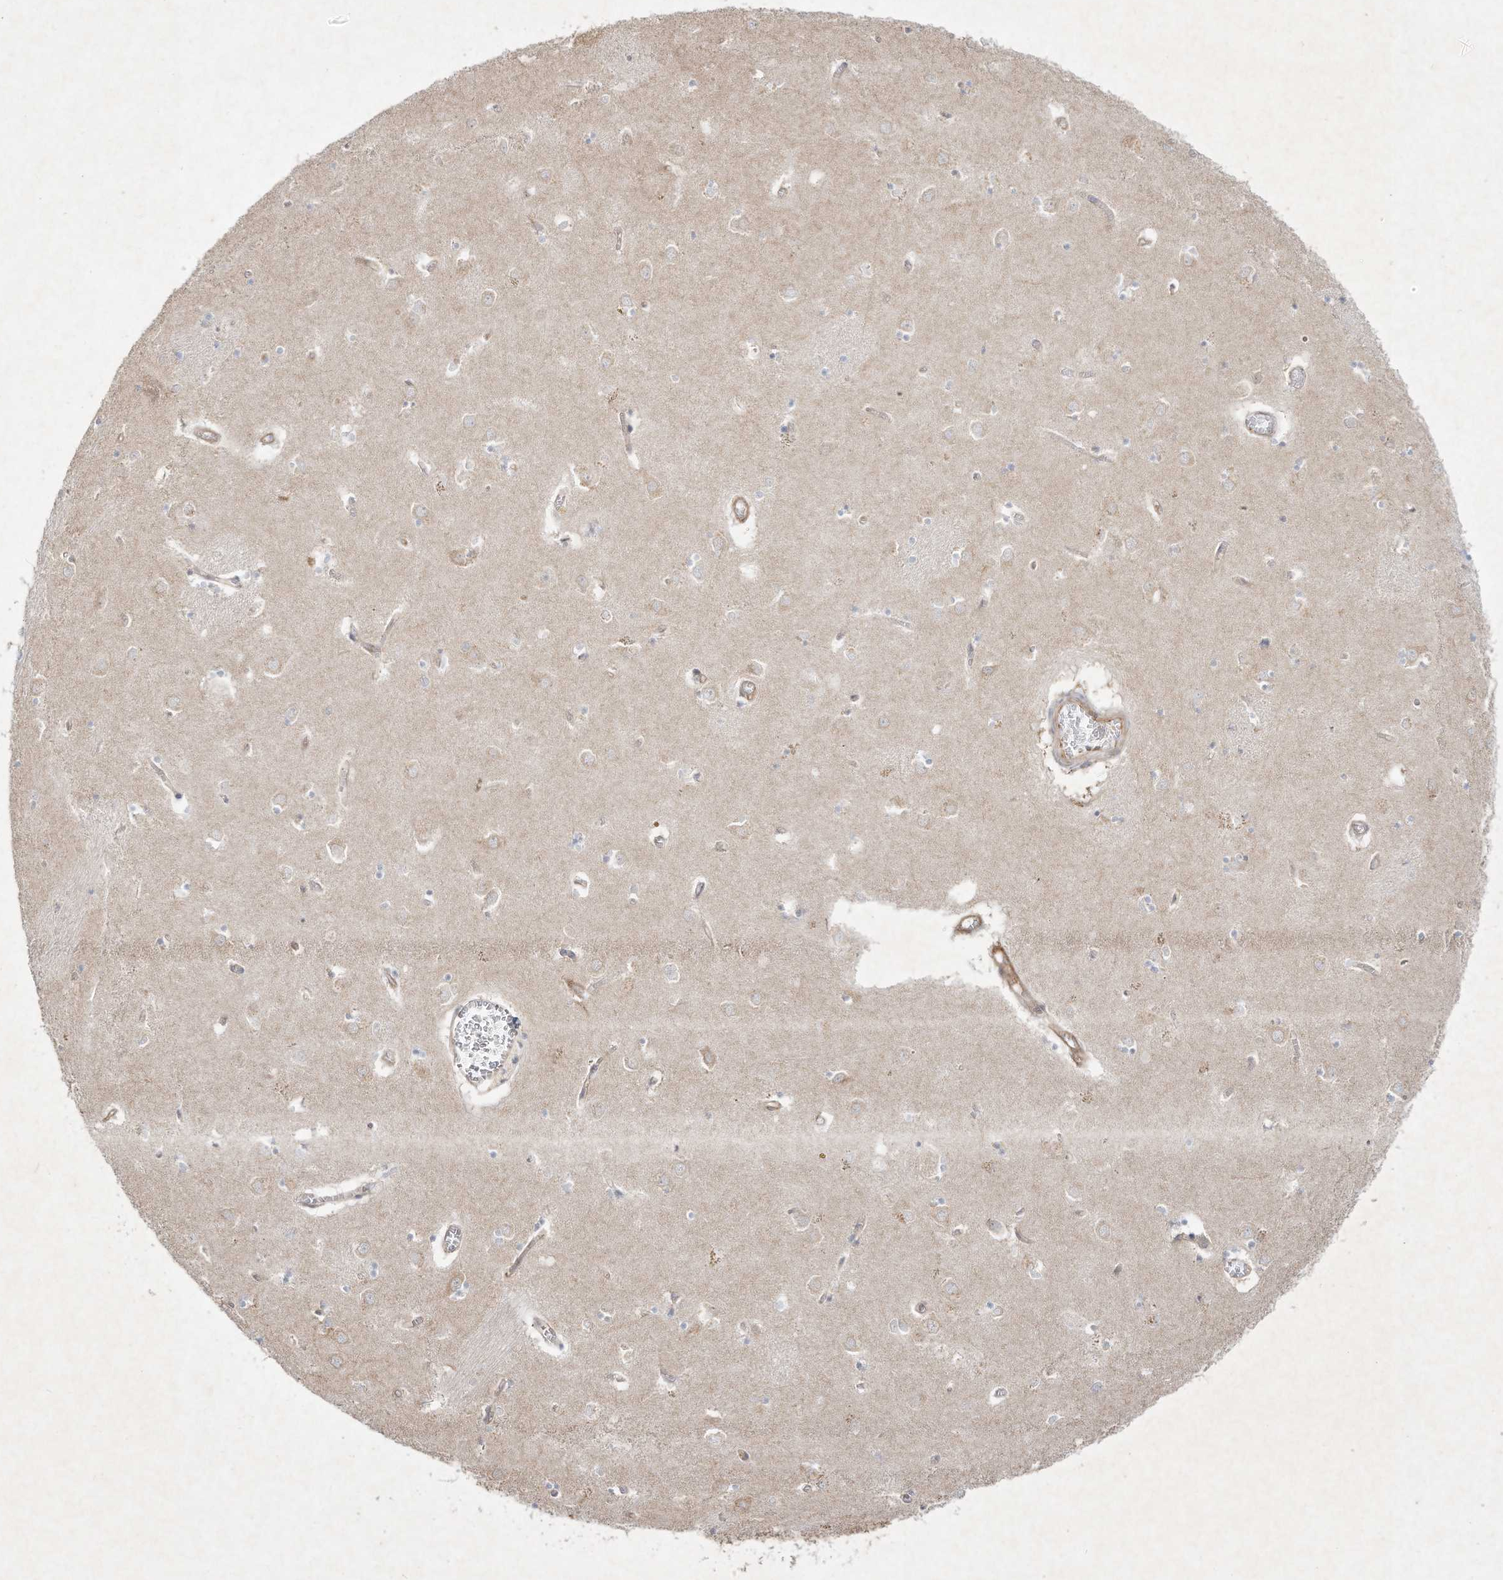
{"staining": {"intensity": "negative", "quantity": "none", "location": "none"}, "tissue": "caudate", "cell_type": "Glial cells", "image_type": "normal", "snomed": [{"axis": "morphology", "description": "Normal tissue, NOS"}, {"axis": "topography", "description": "Lateral ventricle wall"}], "caption": "This image is of normal caudate stained with immunohistochemistry (IHC) to label a protein in brown with the nuclei are counter-stained blue. There is no staining in glial cells. (DAB (3,3'-diaminobenzidine) immunohistochemistry with hematoxylin counter stain).", "gene": "HTR5A", "patient": {"sex": "male", "age": 70}}